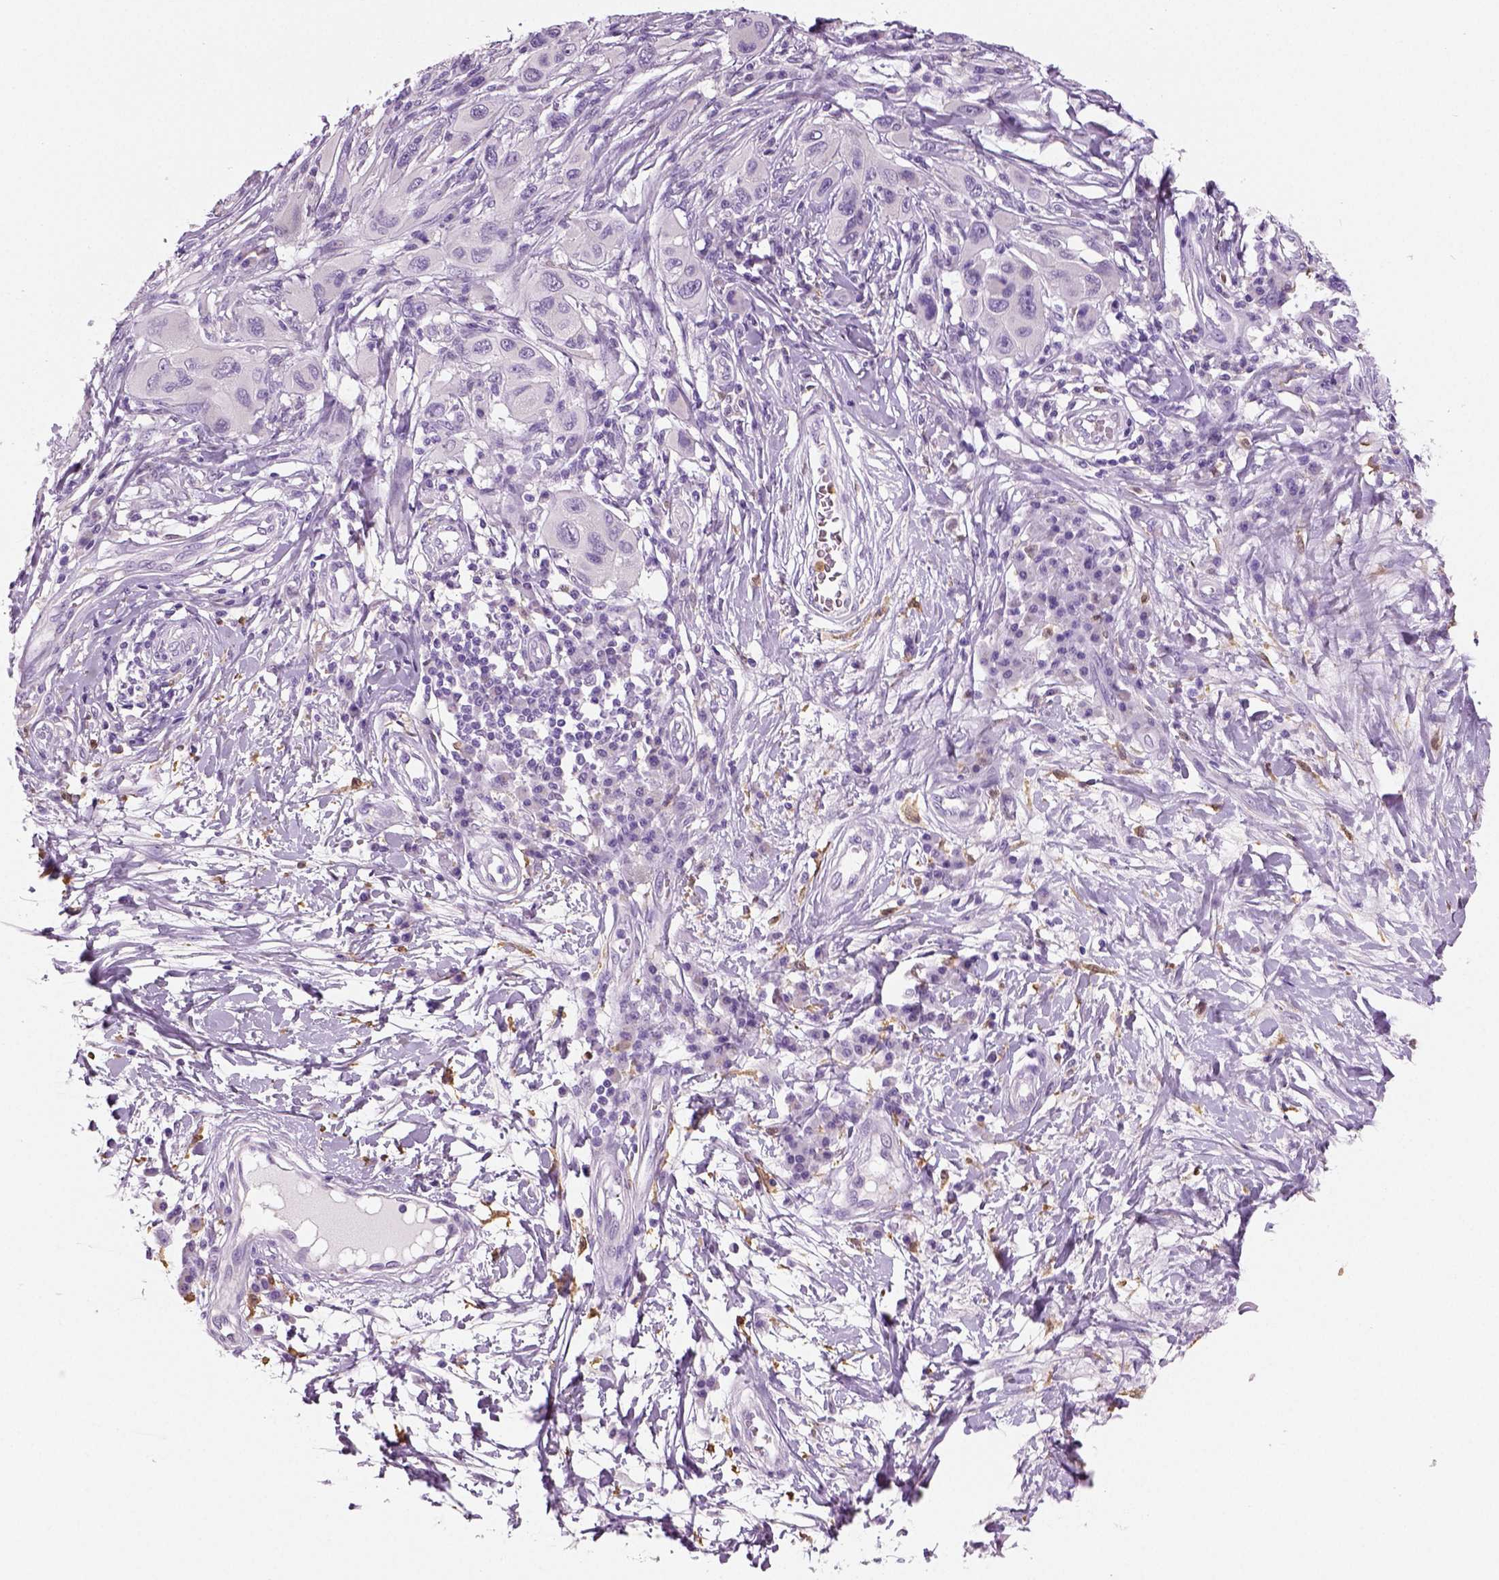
{"staining": {"intensity": "negative", "quantity": "none", "location": "none"}, "tissue": "melanoma", "cell_type": "Tumor cells", "image_type": "cancer", "snomed": [{"axis": "morphology", "description": "Malignant melanoma, NOS"}, {"axis": "topography", "description": "Skin"}], "caption": "IHC micrograph of neoplastic tissue: human melanoma stained with DAB (3,3'-diaminobenzidine) exhibits no significant protein staining in tumor cells.", "gene": "NECAB2", "patient": {"sex": "male", "age": 53}}